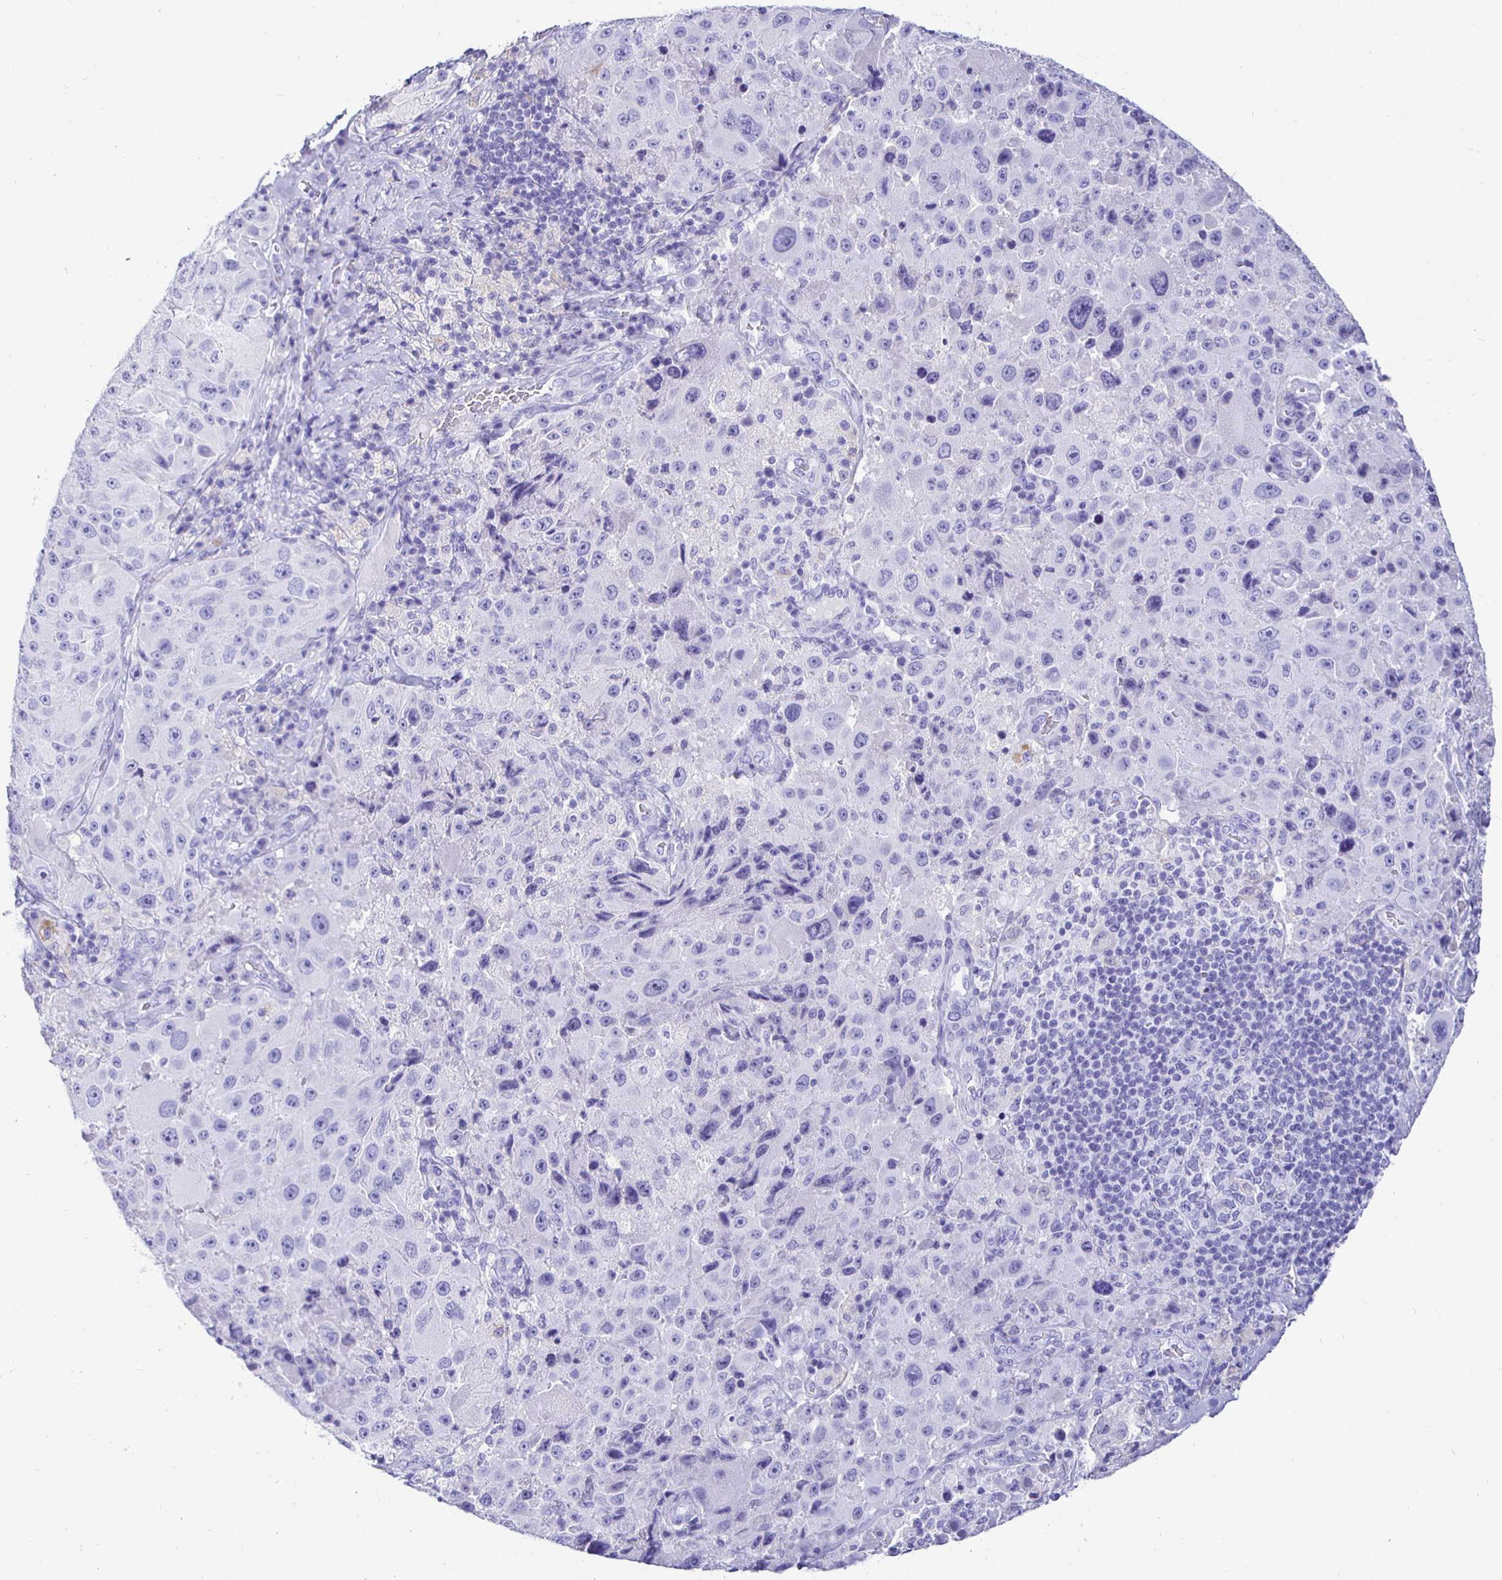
{"staining": {"intensity": "negative", "quantity": "none", "location": "none"}, "tissue": "melanoma", "cell_type": "Tumor cells", "image_type": "cancer", "snomed": [{"axis": "morphology", "description": "Malignant melanoma, Metastatic site"}, {"axis": "topography", "description": "Lymph node"}], "caption": "IHC histopathology image of malignant melanoma (metastatic site) stained for a protein (brown), which displays no positivity in tumor cells.", "gene": "UMOD", "patient": {"sex": "male", "age": 62}}